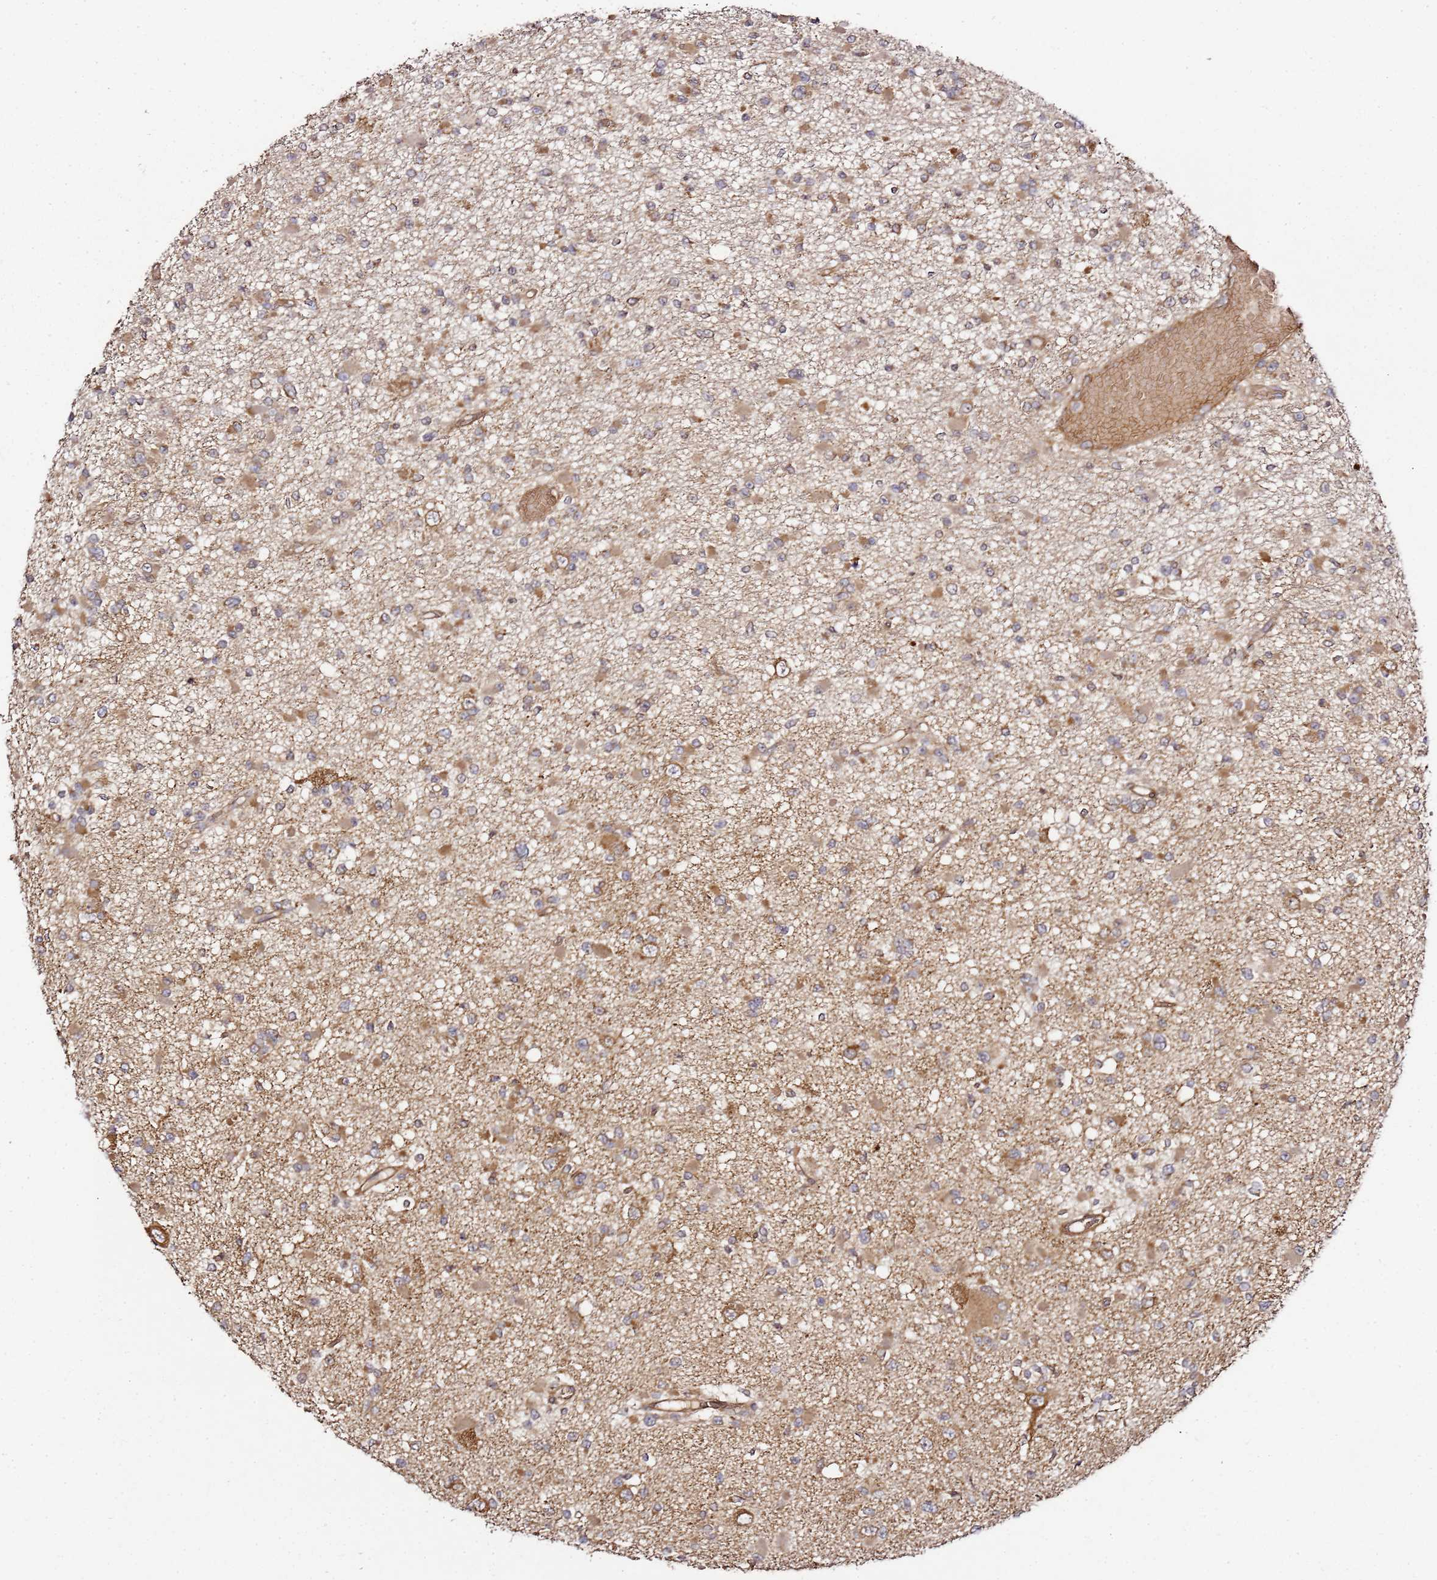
{"staining": {"intensity": "moderate", "quantity": ">75%", "location": "cytoplasmic/membranous"}, "tissue": "glioma", "cell_type": "Tumor cells", "image_type": "cancer", "snomed": [{"axis": "morphology", "description": "Glioma, malignant, Low grade"}, {"axis": "topography", "description": "Brain"}], "caption": "Immunohistochemical staining of malignant glioma (low-grade) displays moderate cytoplasmic/membranous protein staining in approximately >75% of tumor cells. Nuclei are stained in blue.", "gene": "TM2D2", "patient": {"sex": "female", "age": 22}}